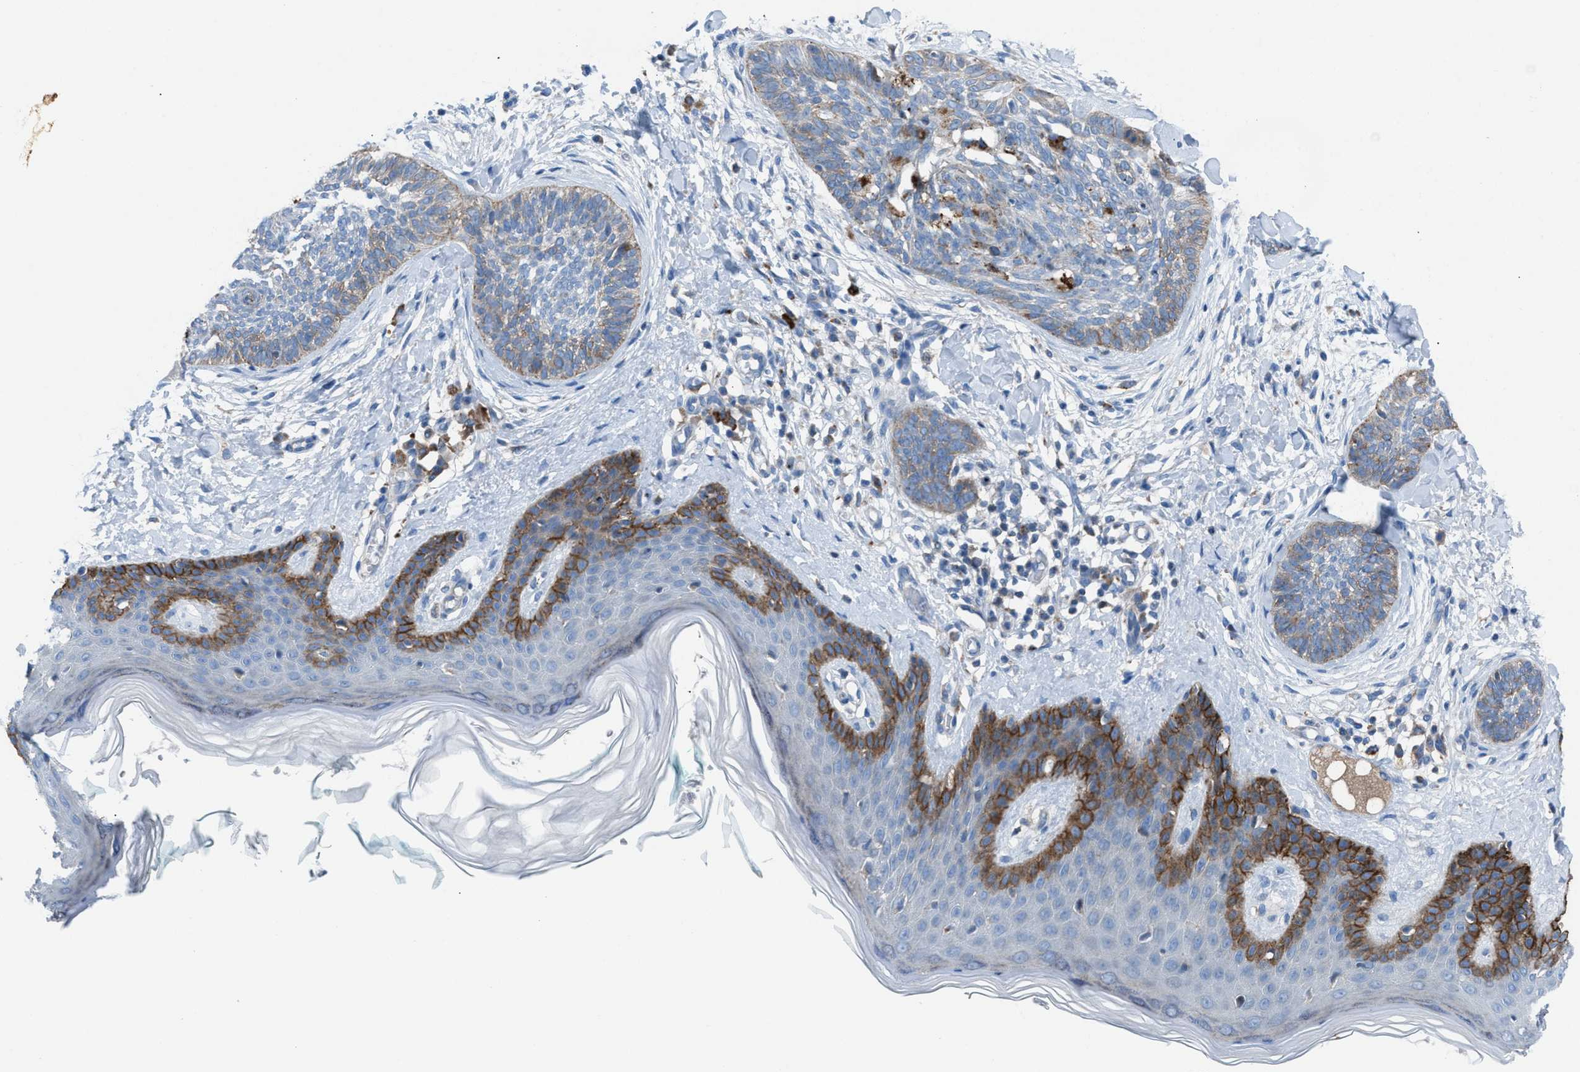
{"staining": {"intensity": "weak", "quantity": ">75%", "location": "cytoplasmic/membranous"}, "tissue": "skin cancer", "cell_type": "Tumor cells", "image_type": "cancer", "snomed": [{"axis": "morphology", "description": "Basal cell carcinoma"}, {"axis": "topography", "description": "Skin"}], "caption": "Tumor cells show low levels of weak cytoplasmic/membranous positivity in approximately >75% of cells in skin cancer (basal cell carcinoma). Nuclei are stained in blue.", "gene": "CD1B", "patient": {"sex": "female", "age": 59}}